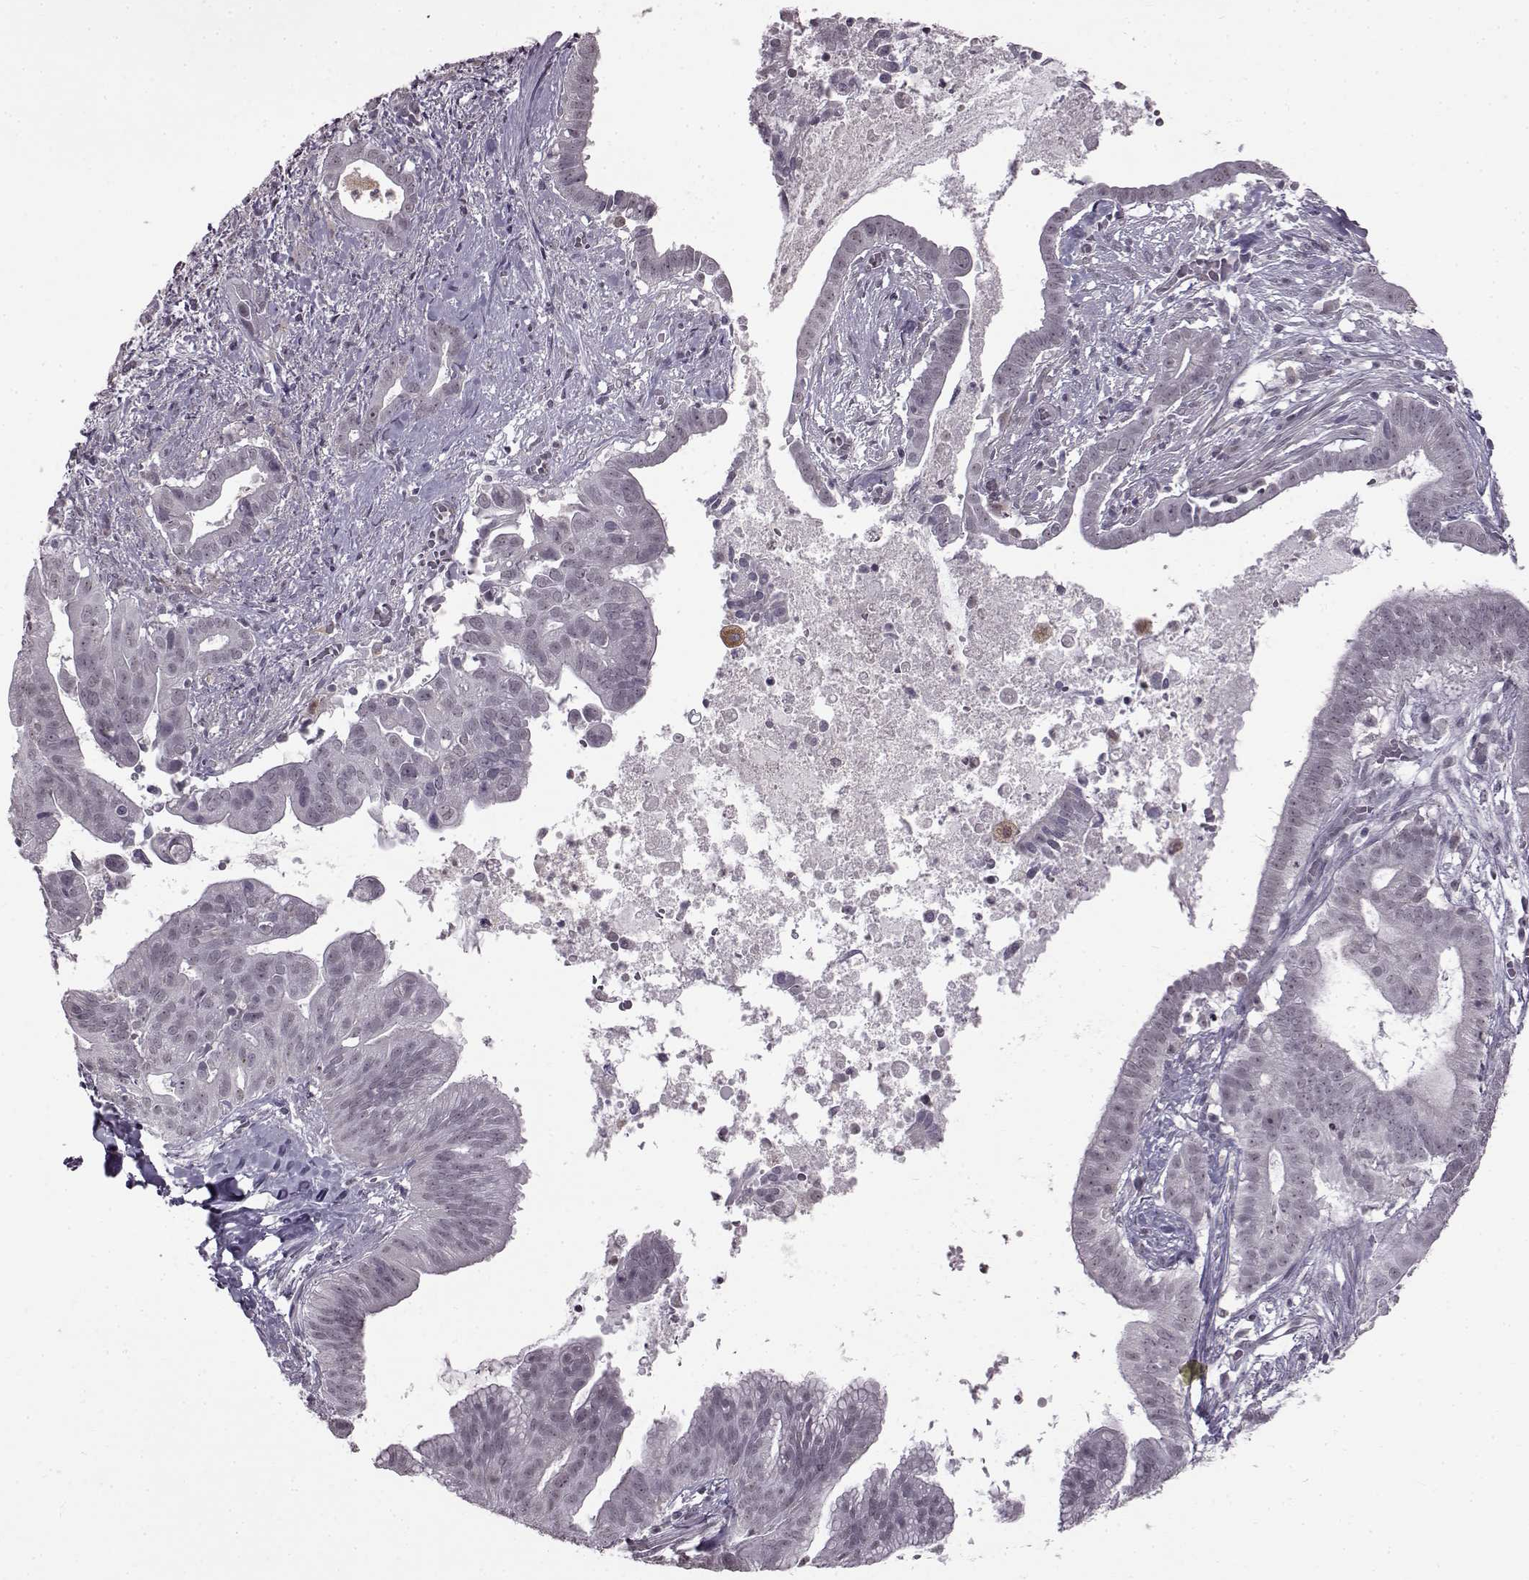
{"staining": {"intensity": "negative", "quantity": "none", "location": "none"}, "tissue": "pancreatic cancer", "cell_type": "Tumor cells", "image_type": "cancer", "snomed": [{"axis": "morphology", "description": "Adenocarcinoma, NOS"}, {"axis": "topography", "description": "Pancreas"}], "caption": "Immunohistochemistry of human pancreatic cancer (adenocarcinoma) exhibits no expression in tumor cells. (DAB (3,3'-diaminobenzidine) IHC visualized using brightfield microscopy, high magnification).", "gene": "SLC28A2", "patient": {"sex": "male", "age": 61}}